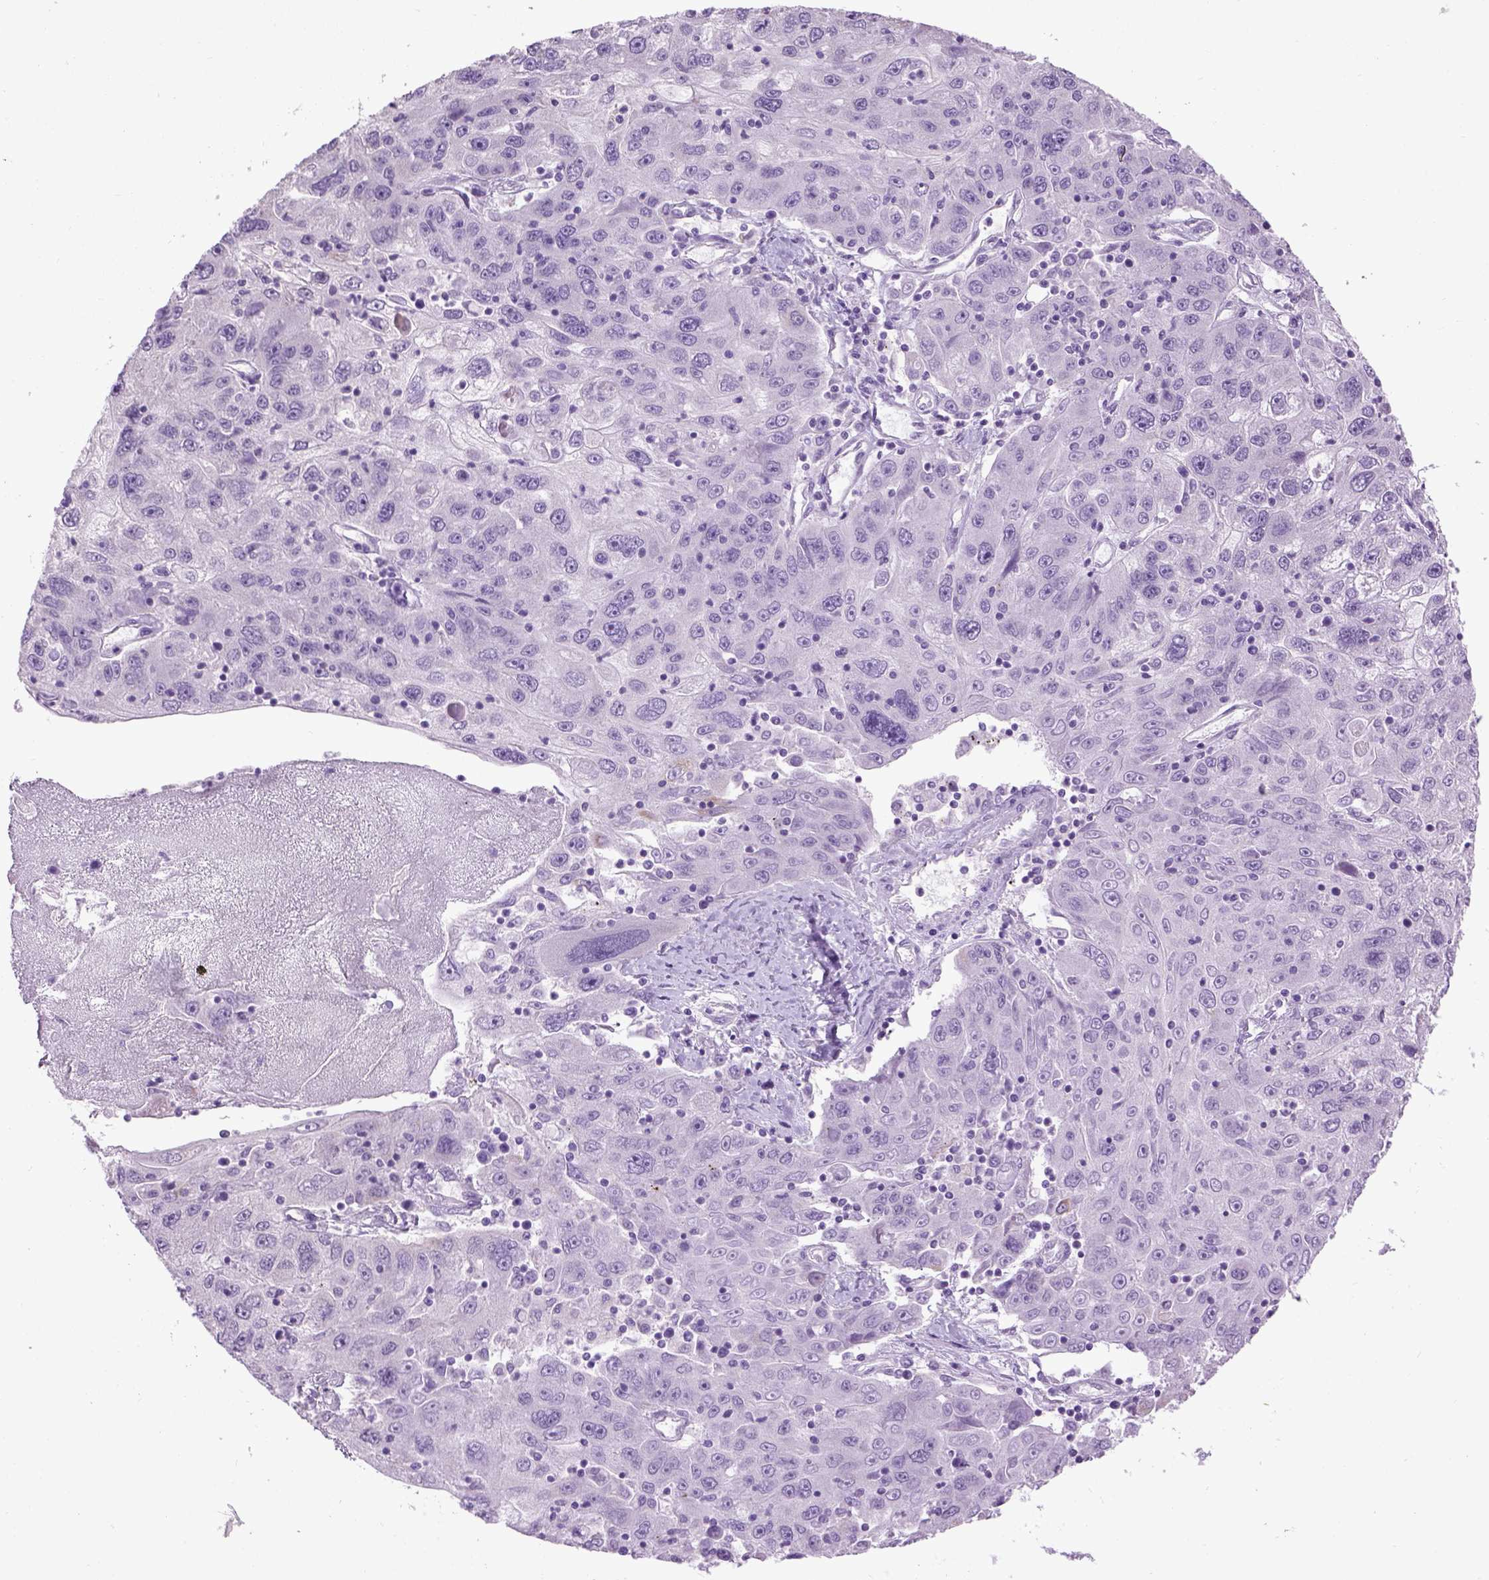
{"staining": {"intensity": "negative", "quantity": "none", "location": "none"}, "tissue": "stomach cancer", "cell_type": "Tumor cells", "image_type": "cancer", "snomed": [{"axis": "morphology", "description": "Adenocarcinoma, NOS"}, {"axis": "topography", "description": "Stomach"}], "caption": "IHC histopathology image of human stomach cancer stained for a protein (brown), which reveals no positivity in tumor cells.", "gene": "CYP24A1", "patient": {"sex": "male", "age": 56}}